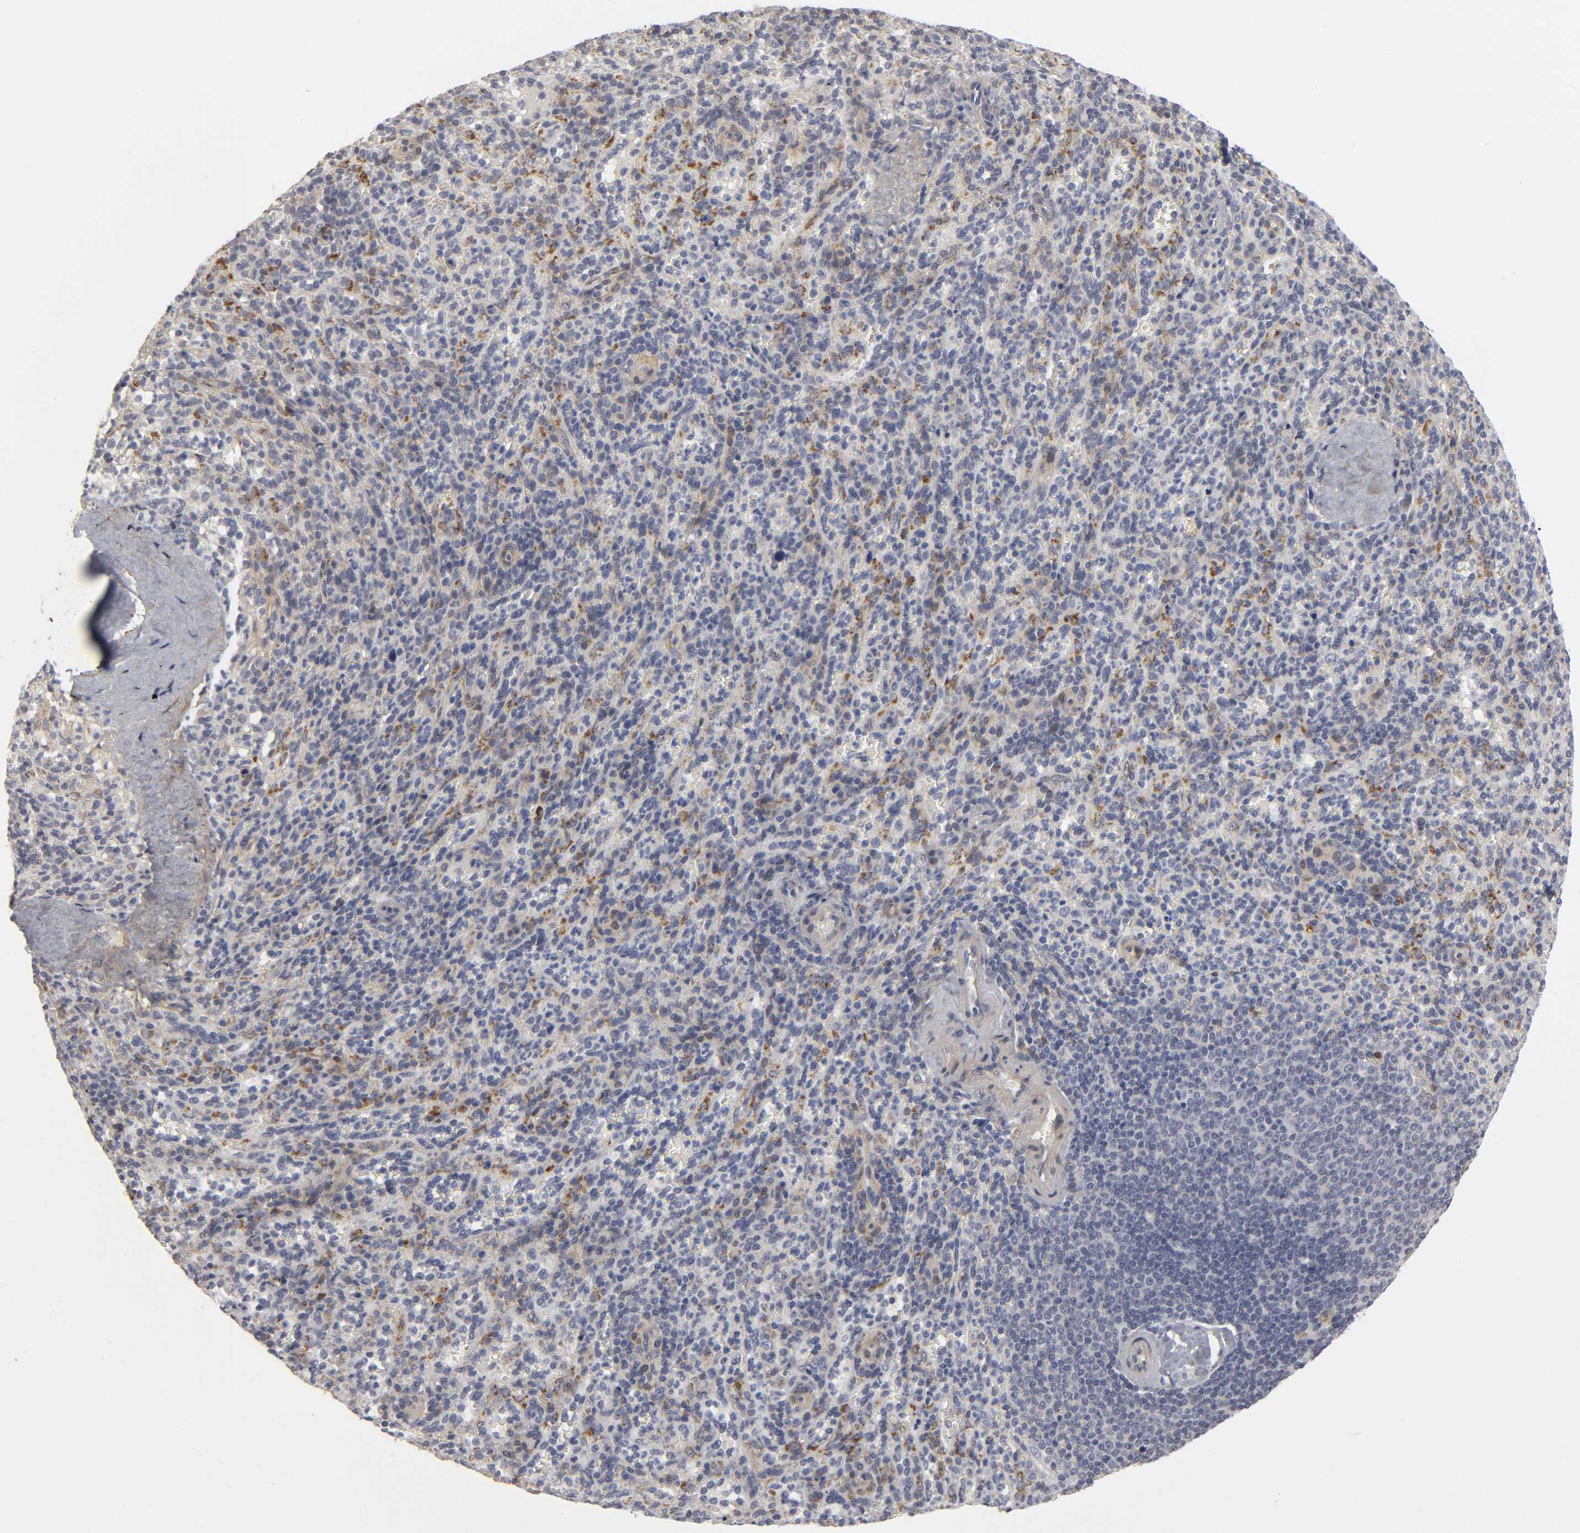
{"staining": {"intensity": "moderate", "quantity": "<25%", "location": "cytoplasmic/membranous"}, "tissue": "spleen", "cell_type": "Cells in red pulp", "image_type": "normal", "snomed": [{"axis": "morphology", "description": "Normal tissue, NOS"}, {"axis": "topography", "description": "Spleen"}], "caption": "Protein expression analysis of unremarkable human spleen reveals moderate cytoplasmic/membranous expression in approximately <25% of cells in red pulp.", "gene": "PDLIM3", "patient": {"sex": "male", "age": 36}}